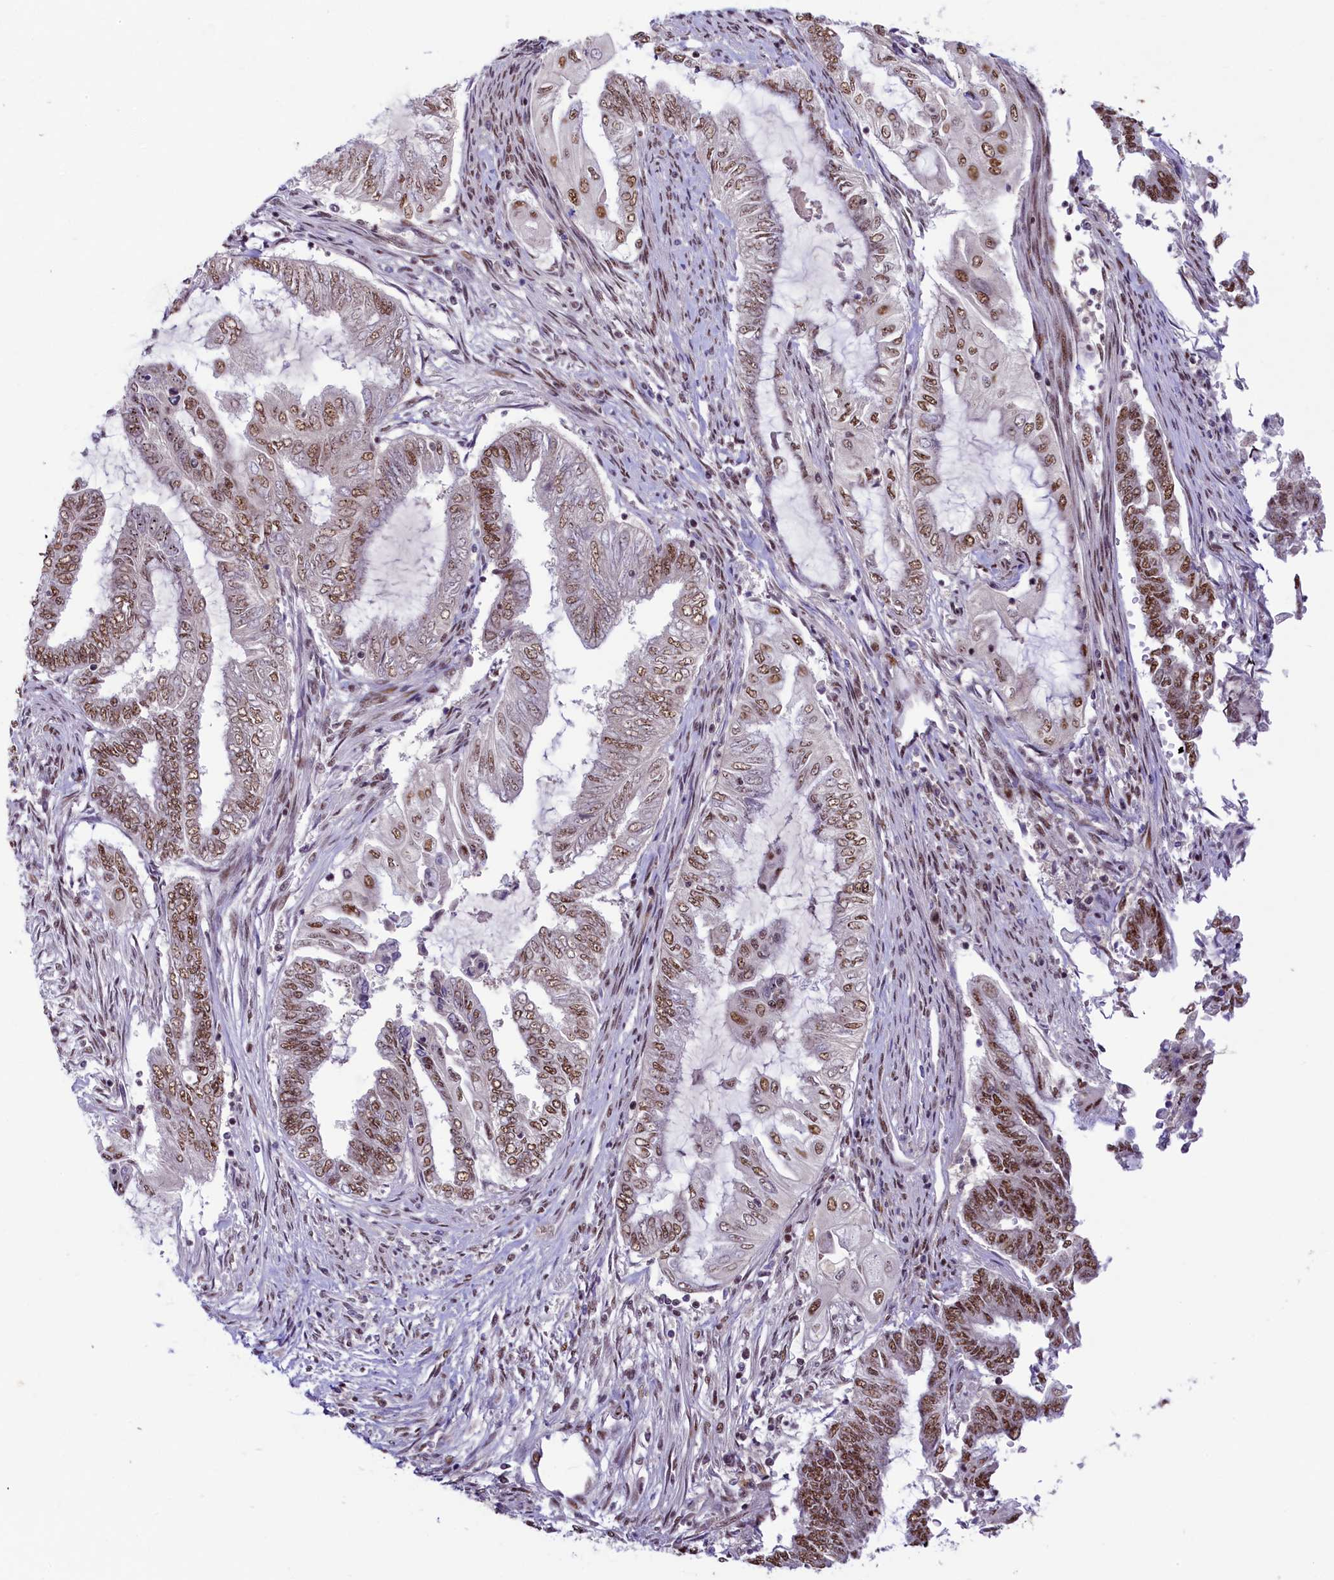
{"staining": {"intensity": "moderate", "quantity": ">75%", "location": "nuclear"}, "tissue": "endometrial cancer", "cell_type": "Tumor cells", "image_type": "cancer", "snomed": [{"axis": "morphology", "description": "Adenocarcinoma, NOS"}, {"axis": "topography", "description": "Uterus"}, {"axis": "topography", "description": "Endometrium"}], "caption": "High-magnification brightfield microscopy of endometrial adenocarcinoma stained with DAB (3,3'-diaminobenzidine) (brown) and counterstained with hematoxylin (blue). tumor cells exhibit moderate nuclear expression is identified in approximately>75% of cells.", "gene": "ANKS3", "patient": {"sex": "female", "age": 70}}